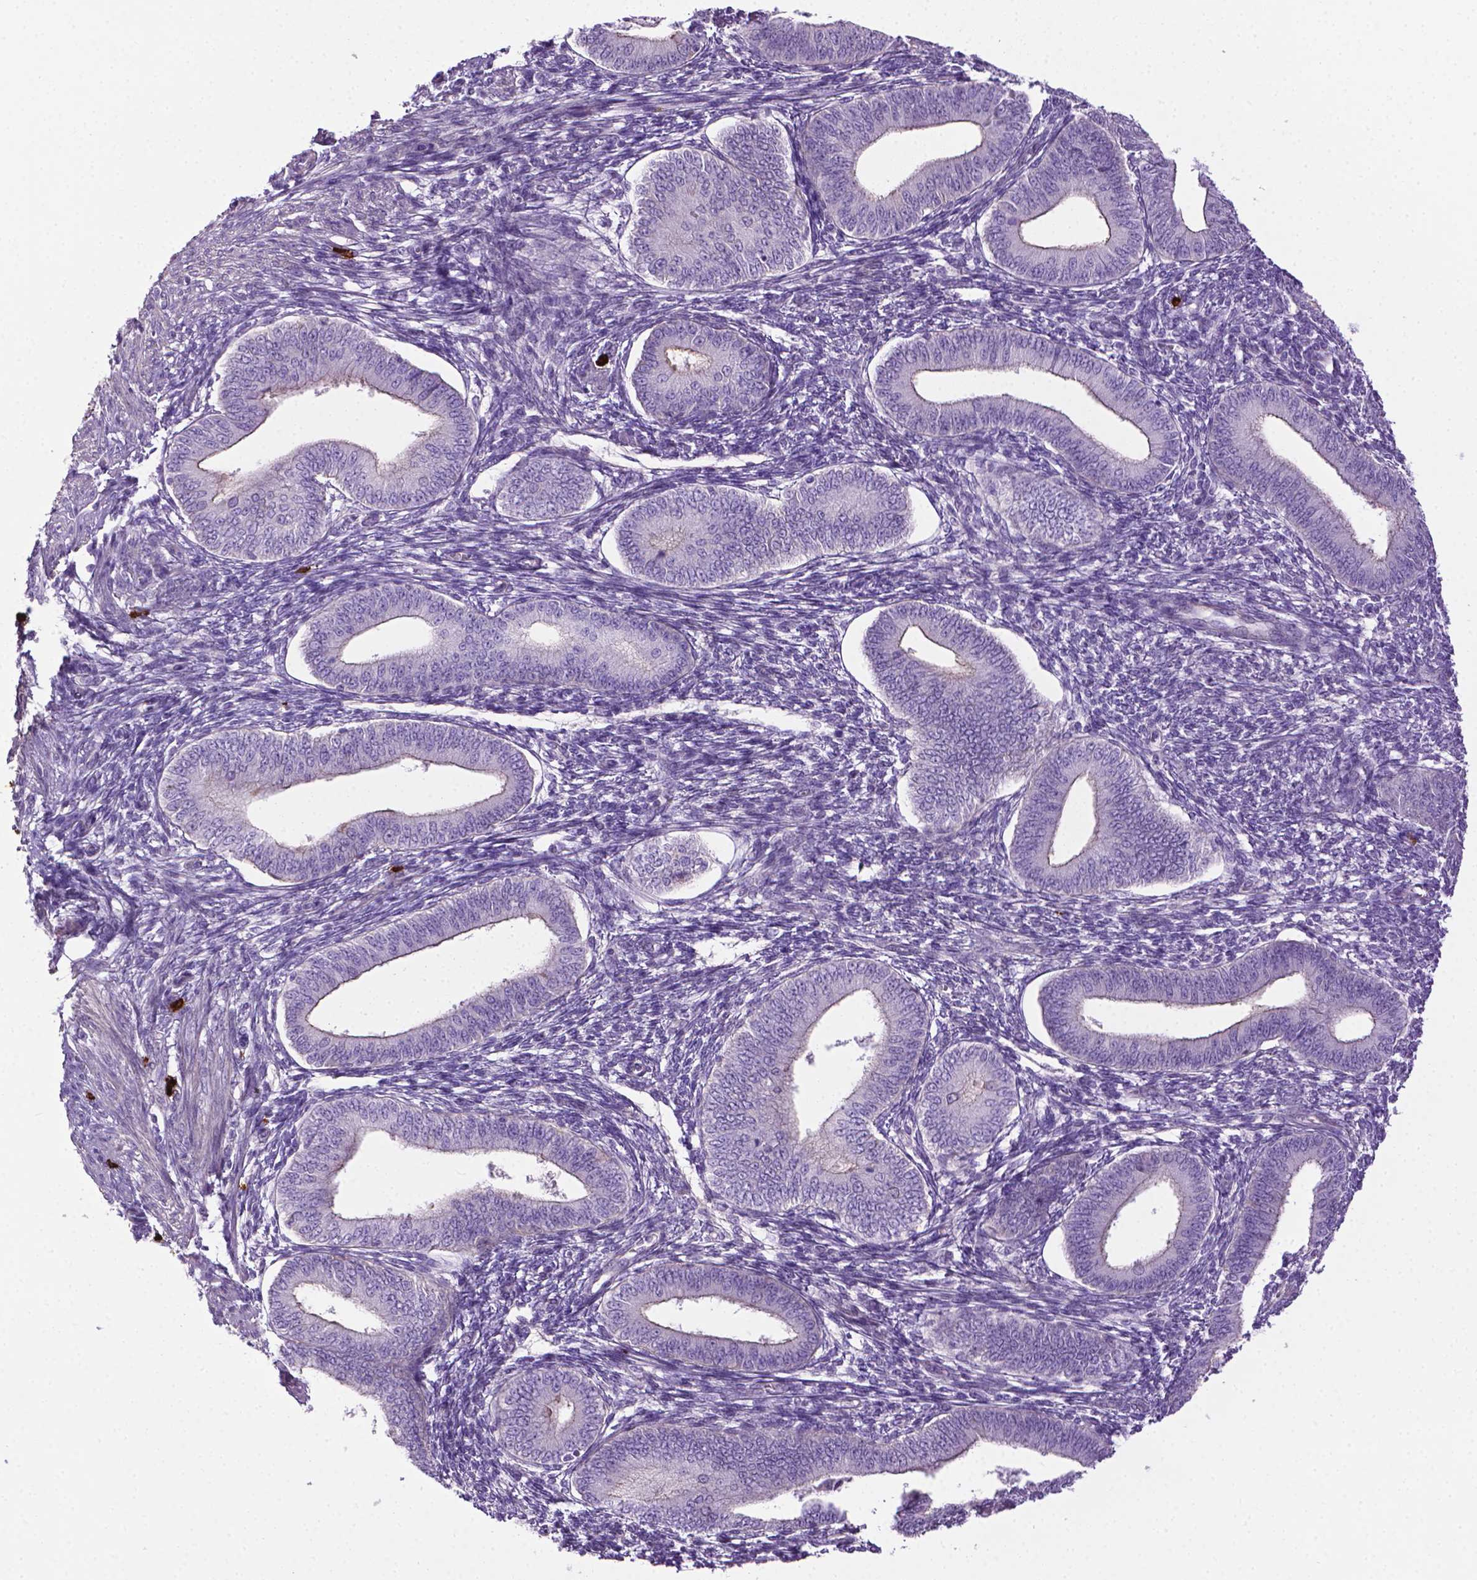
{"staining": {"intensity": "negative", "quantity": "none", "location": "none"}, "tissue": "endometrium", "cell_type": "Cells in endometrial stroma", "image_type": "normal", "snomed": [{"axis": "morphology", "description": "Normal tissue, NOS"}, {"axis": "topography", "description": "Endometrium"}], "caption": "Immunohistochemistry (IHC) micrograph of benign endometrium: human endometrium stained with DAB reveals no significant protein expression in cells in endometrial stroma.", "gene": "SPECC1L", "patient": {"sex": "female", "age": 42}}